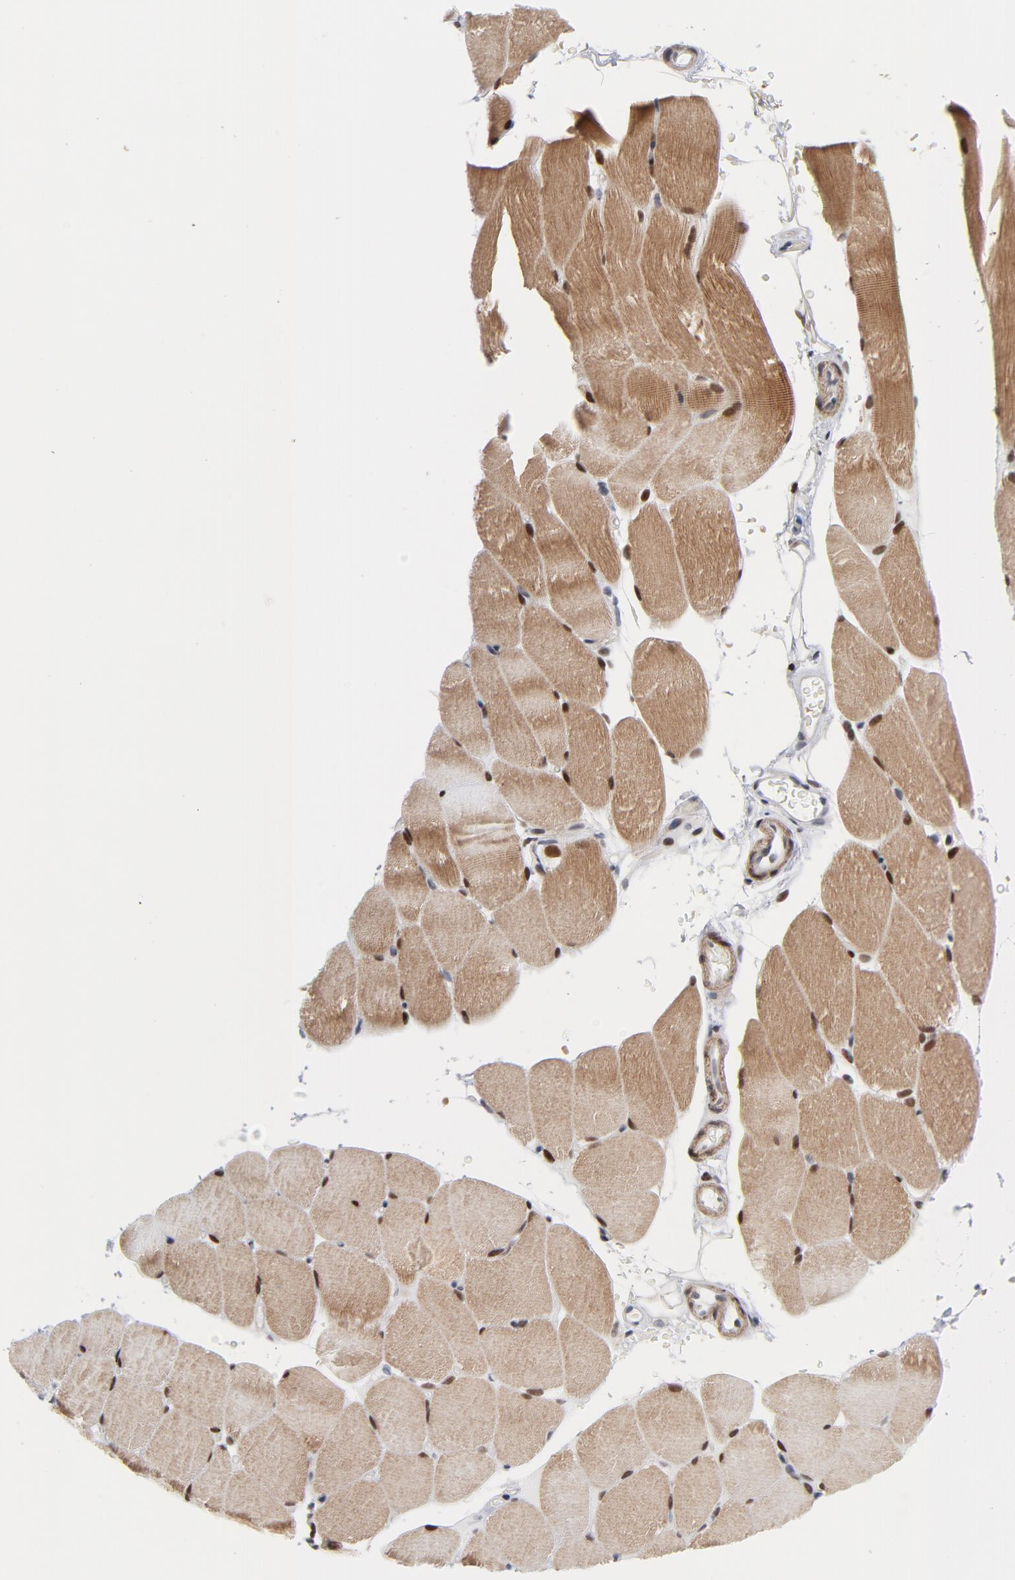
{"staining": {"intensity": "moderate", "quantity": "25%-75%", "location": "cytoplasmic/membranous,nuclear"}, "tissue": "skeletal muscle", "cell_type": "Myocytes", "image_type": "normal", "snomed": [{"axis": "morphology", "description": "Normal tissue, NOS"}, {"axis": "topography", "description": "Skeletal muscle"}], "caption": "IHC staining of normal skeletal muscle, which displays medium levels of moderate cytoplasmic/membranous,nuclear positivity in approximately 25%-75% of myocytes indicating moderate cytoplasmic/membranous,nuclear protein positivity. The staining was performed using DAB (brown) for protein detection and nuclei were counterstained in hematoxylin (blue).", "gene": "NFIC", "patient": {"sex": "female", "age": 37}}